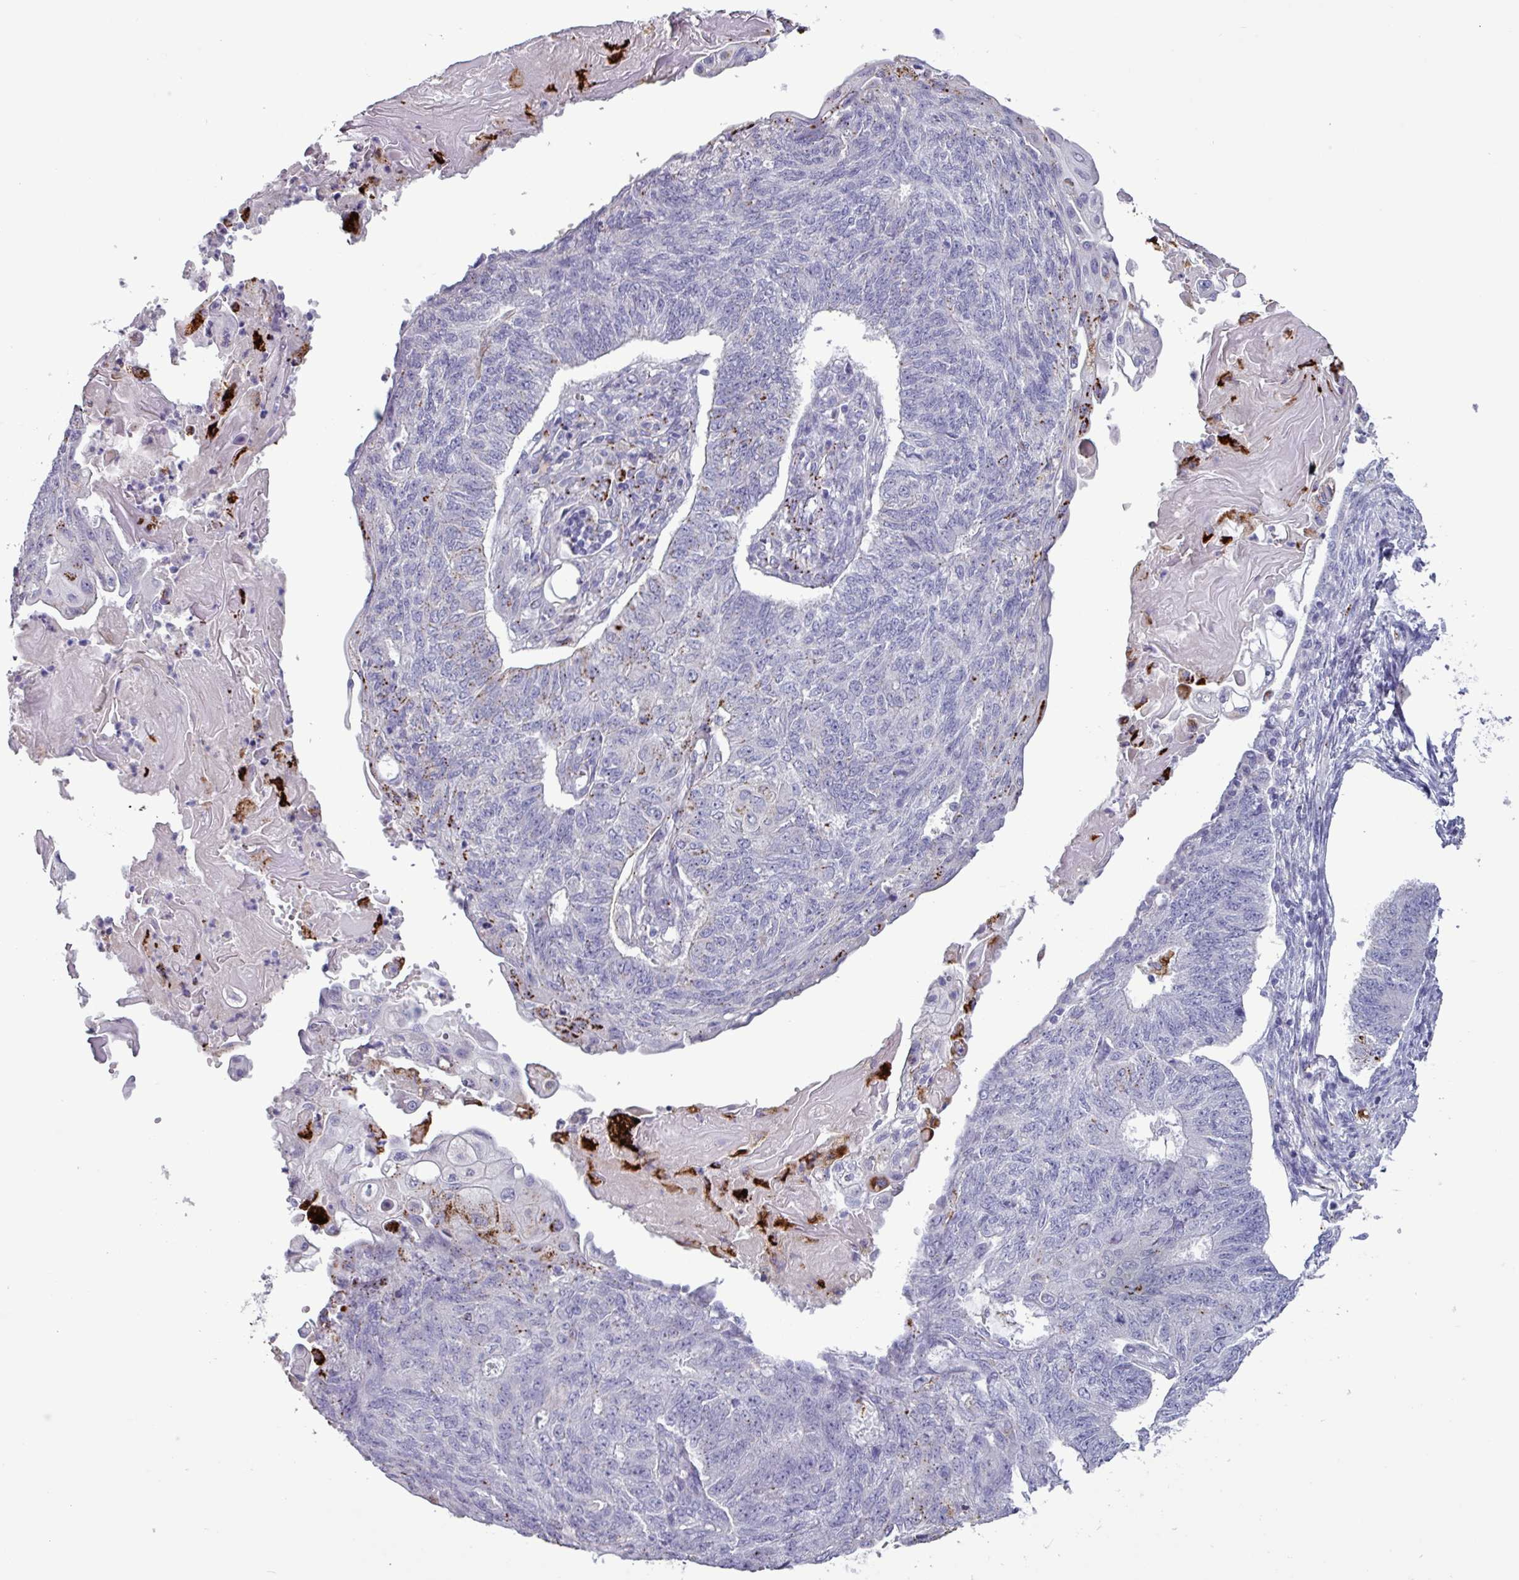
{"staining": {"intensity": "negative", "quantity": "none", "location": "none"}, "tissue": "endometrial cancer", "cell_type": "Tumor cells", "image_type": "cancer", "snomed": [{"axis": "morphology", "description": "Adenocarcinoma, NOS"}, {"axis": "topography", "description": "Endometrium"}], "caption": "An image of endometrial cancer (adenocarcinoma) stained for a protein demonstrates no brown staining in tumor cells. (Brightfield microscopy of DAB (3,3'-diaminobenzidine) immunohistochemistry (IHC) at high magnification).", "gene": "PLIN2", "patient": {"sex": "female", "age": 32}}